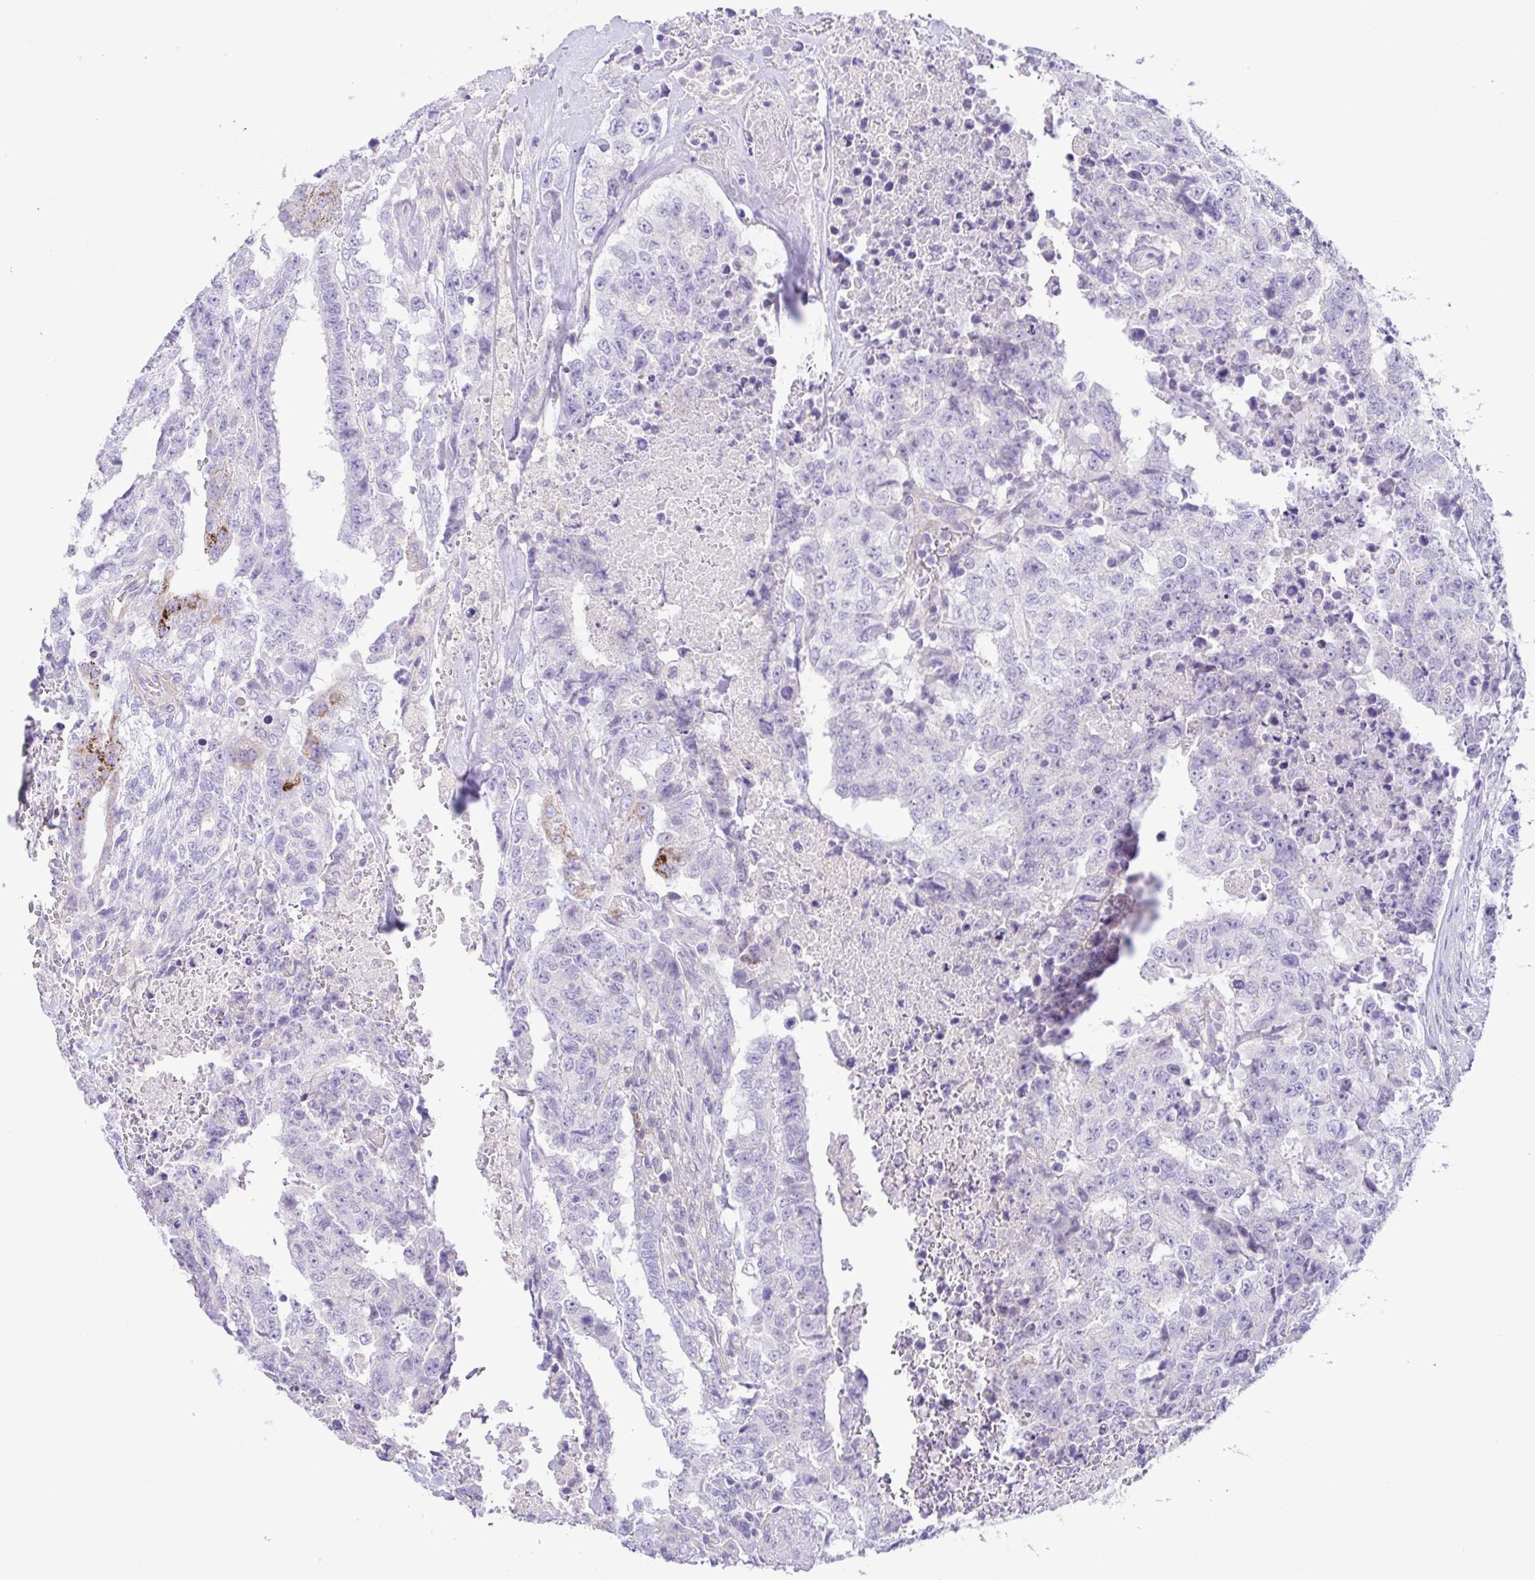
{"staining": {"intensity": "negative", "quantity": "none", "location": "none"}, "tissue": "testis cancer", "cell_type": "Tumor cells", "image_type": "cancer", "snomed": [{"axis": "morphology", "description": "Carcinoma, Embryonal, NOS"}, {"axis": "topography", "description": "Testis"}], "caption": "High power microscopy histopathology image of an immunohistochemistry histopathology image of testis cancer, revealing no significant positivity in tumor cells. (Brightfield microscopy of DAB (3,3'-diaminobenzidine) immunohistochemistry at high magnification).", "gene": "ISM2", "patient": {"sex": "male", "age": 24}}